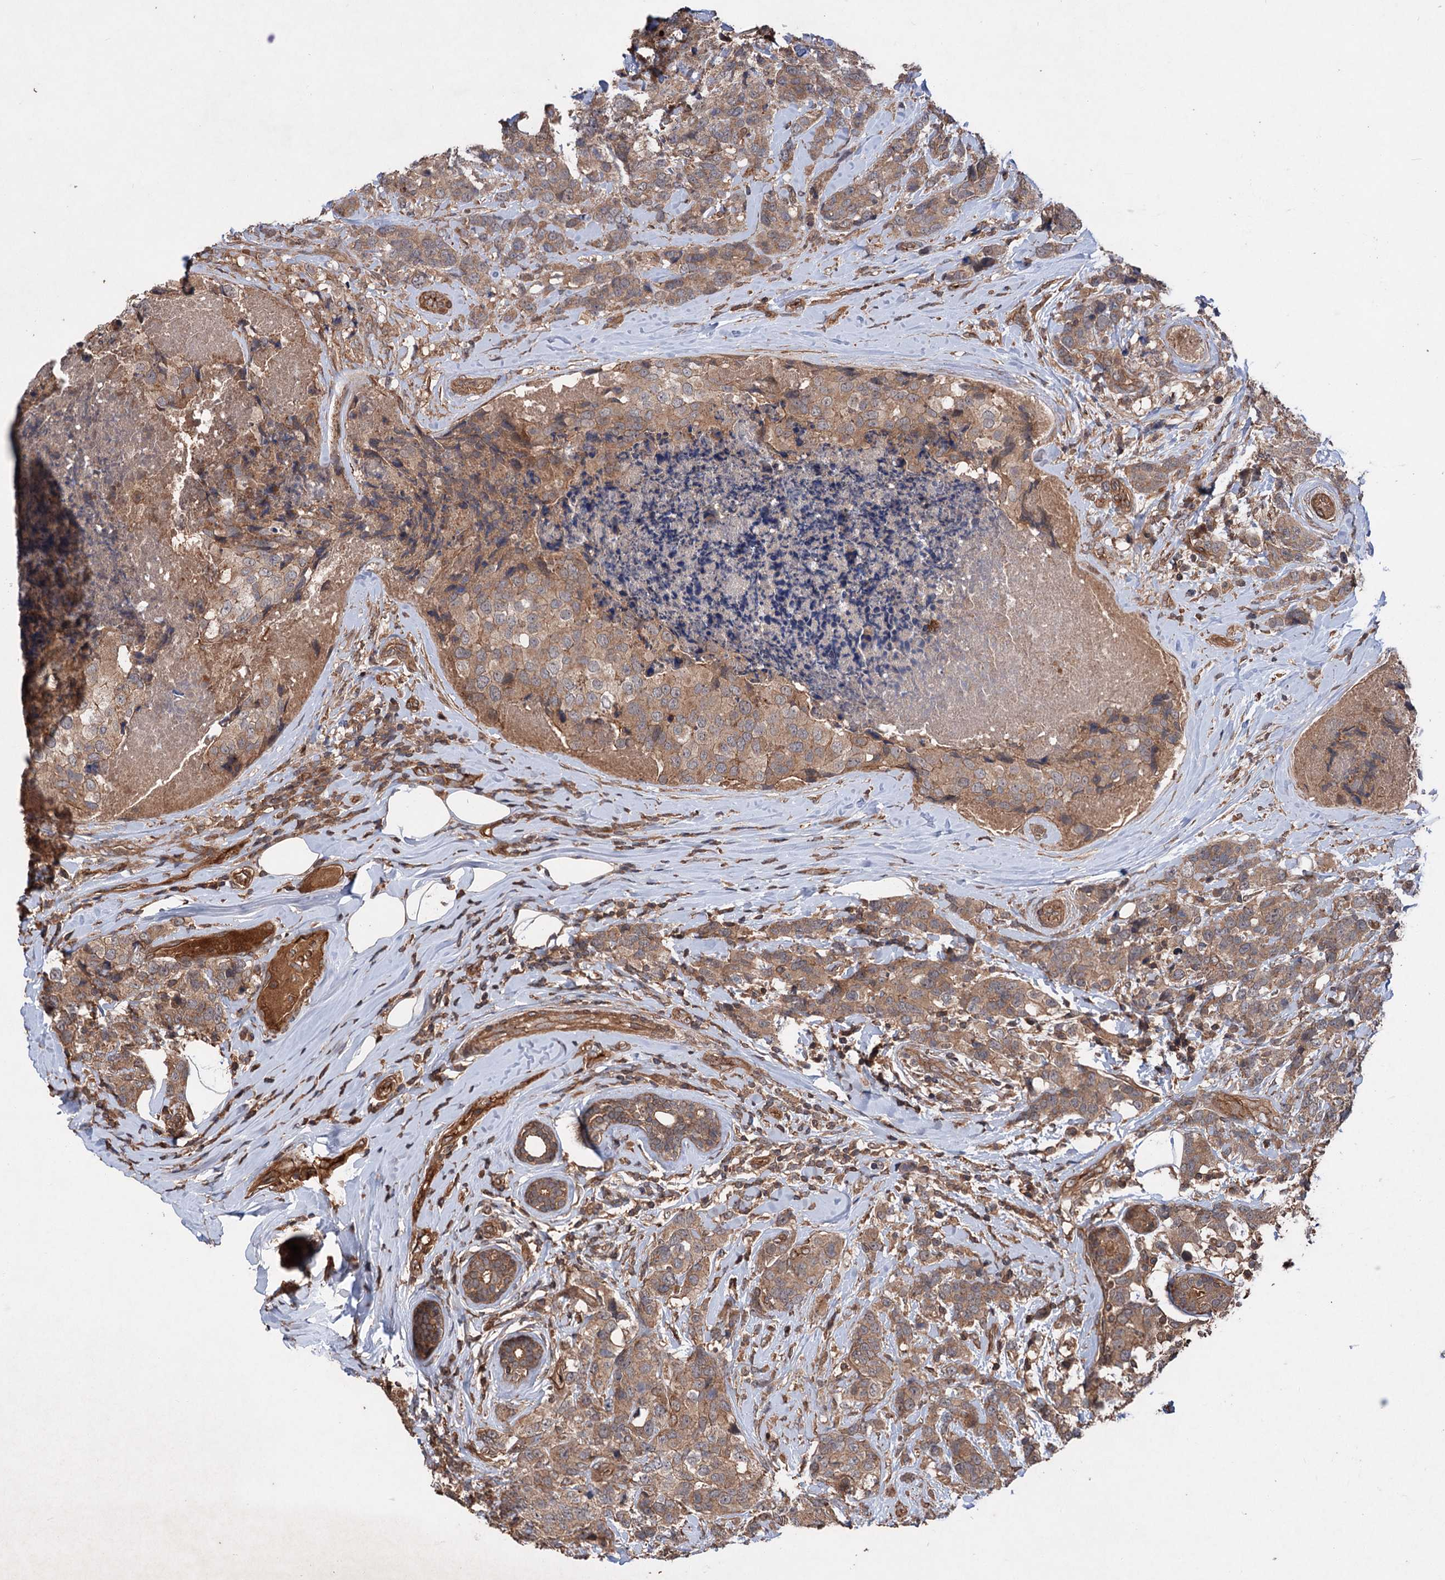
{"staining": {"intensity": "moderate", "quantity": ">75%", "location": "cytoplasmic/membranous"}, "tissue": "breast cancer", "cell_type": "Tumor cells", "image_type": "cancer", "snomed": [{"axis": "morphology", "description": "Lobular carcinoma"}, {"axis": "topography", "description": "Breast"}], "caption": "This image demonstrates breast cancer (lobular carcinoma) stained with immunohistochemistry to label a protein in brown. The cytoplasmic/membranous of tumor cells show moderate positivity for the protein. Nuclei are counter-stained blue.", "gene": "ADK", "patient": {"sex": "female", "age": 59}}